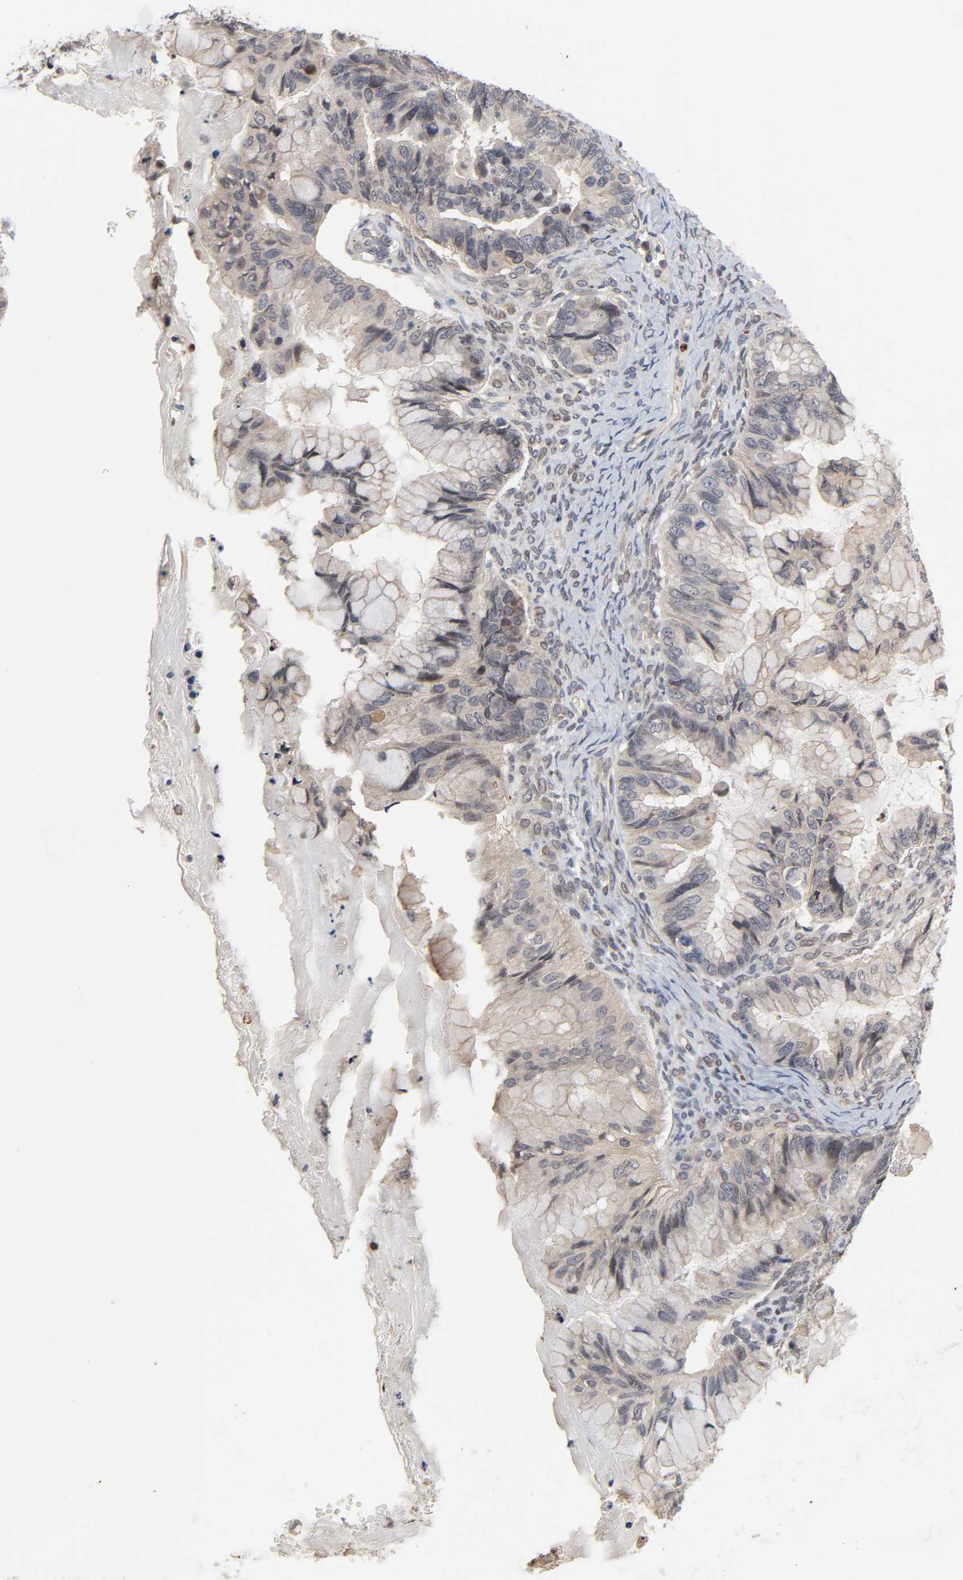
{"staining": {"intensity": "weak", "quantity": ">75%", "location": "cytoplasmic/membranous"}, "tissue": "ovarian cancer", "cell_type": "Tumor cells", "image_type": "cancer", "snomed": [{"axis": "morphology", "description": "Cystadenocarcinoma, mucinous, NOS"}, {"axis": "topography", "description": "Ovary"}], "caption": "Immunohistochemistry (IHC) staining of mucinous cystadenocarcinoma (ovarian), which demonstrates low levels of weak cytoplasmic/membranous staining in approximately >75% of tumor cells indicating weak cytoplasmic/membranous protein staining. The staining was performed using DAB (3,3'-diaminobenzidine) (brown) for protein detection and nuclei were counterstained in hematoxylin (blue).", "gene": "CCDC175", "patient": {"sex": "female", "age": 36}}